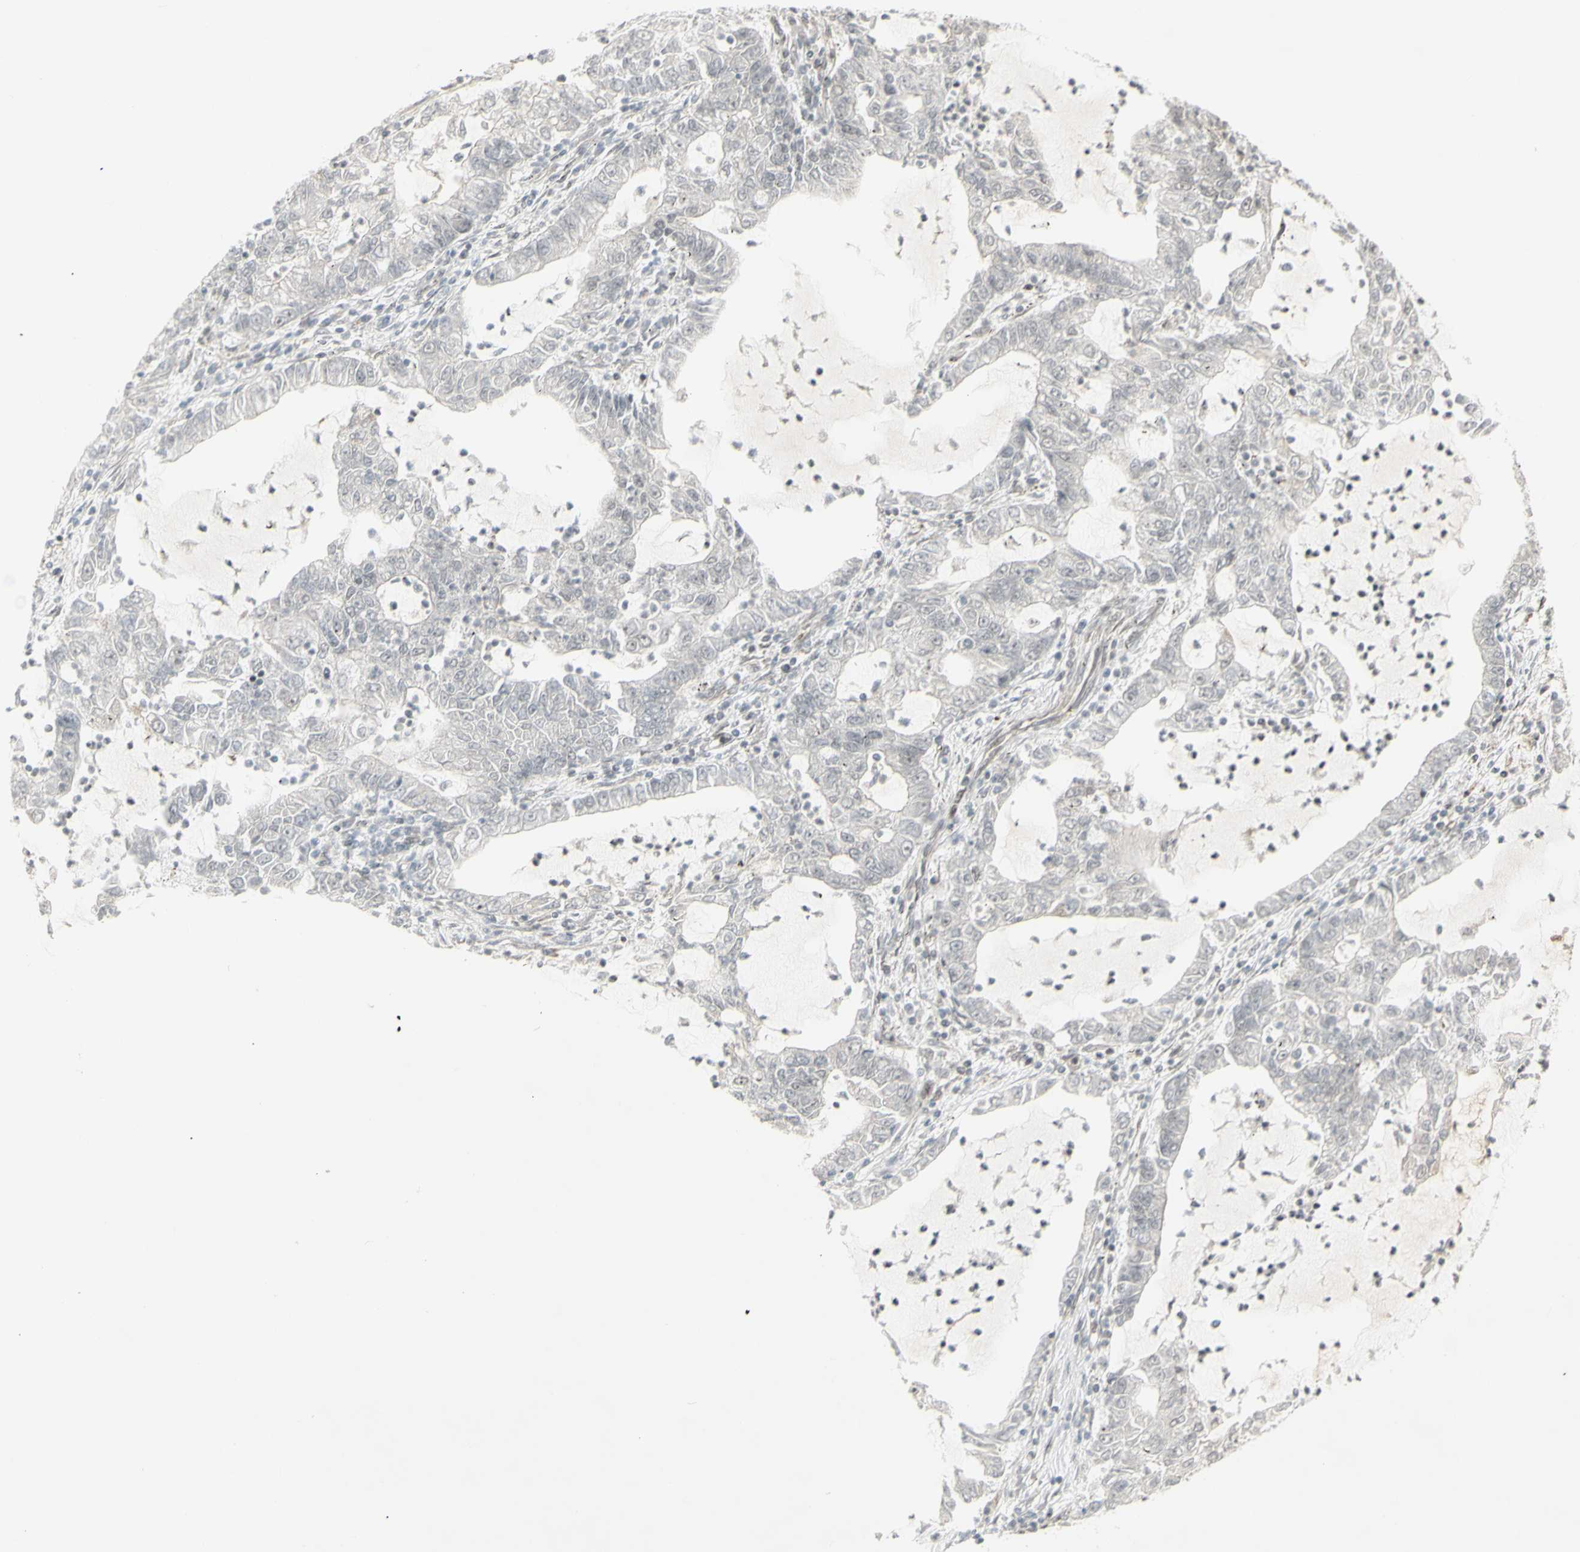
{"staining": {"intensity": "negative", "quantity": "none", "location": "none"}, "tissue": "lung cancer", "cell_type": "Tumor cells", "image_type": "cancer", "snomed": [{"axis": "morphology", "description": "Adenocarcinoma, NOS"}, {"axis": "topography", "description": "Lung"}], "caption": "An image of lung adenocarcinoma stained for a protein shows no brown staining in tumor cells. (Brightfield microscopy of DAB IHC at high magnification).", "gene": "CBX1", "patient": {"sex": "female", "age": 51}}